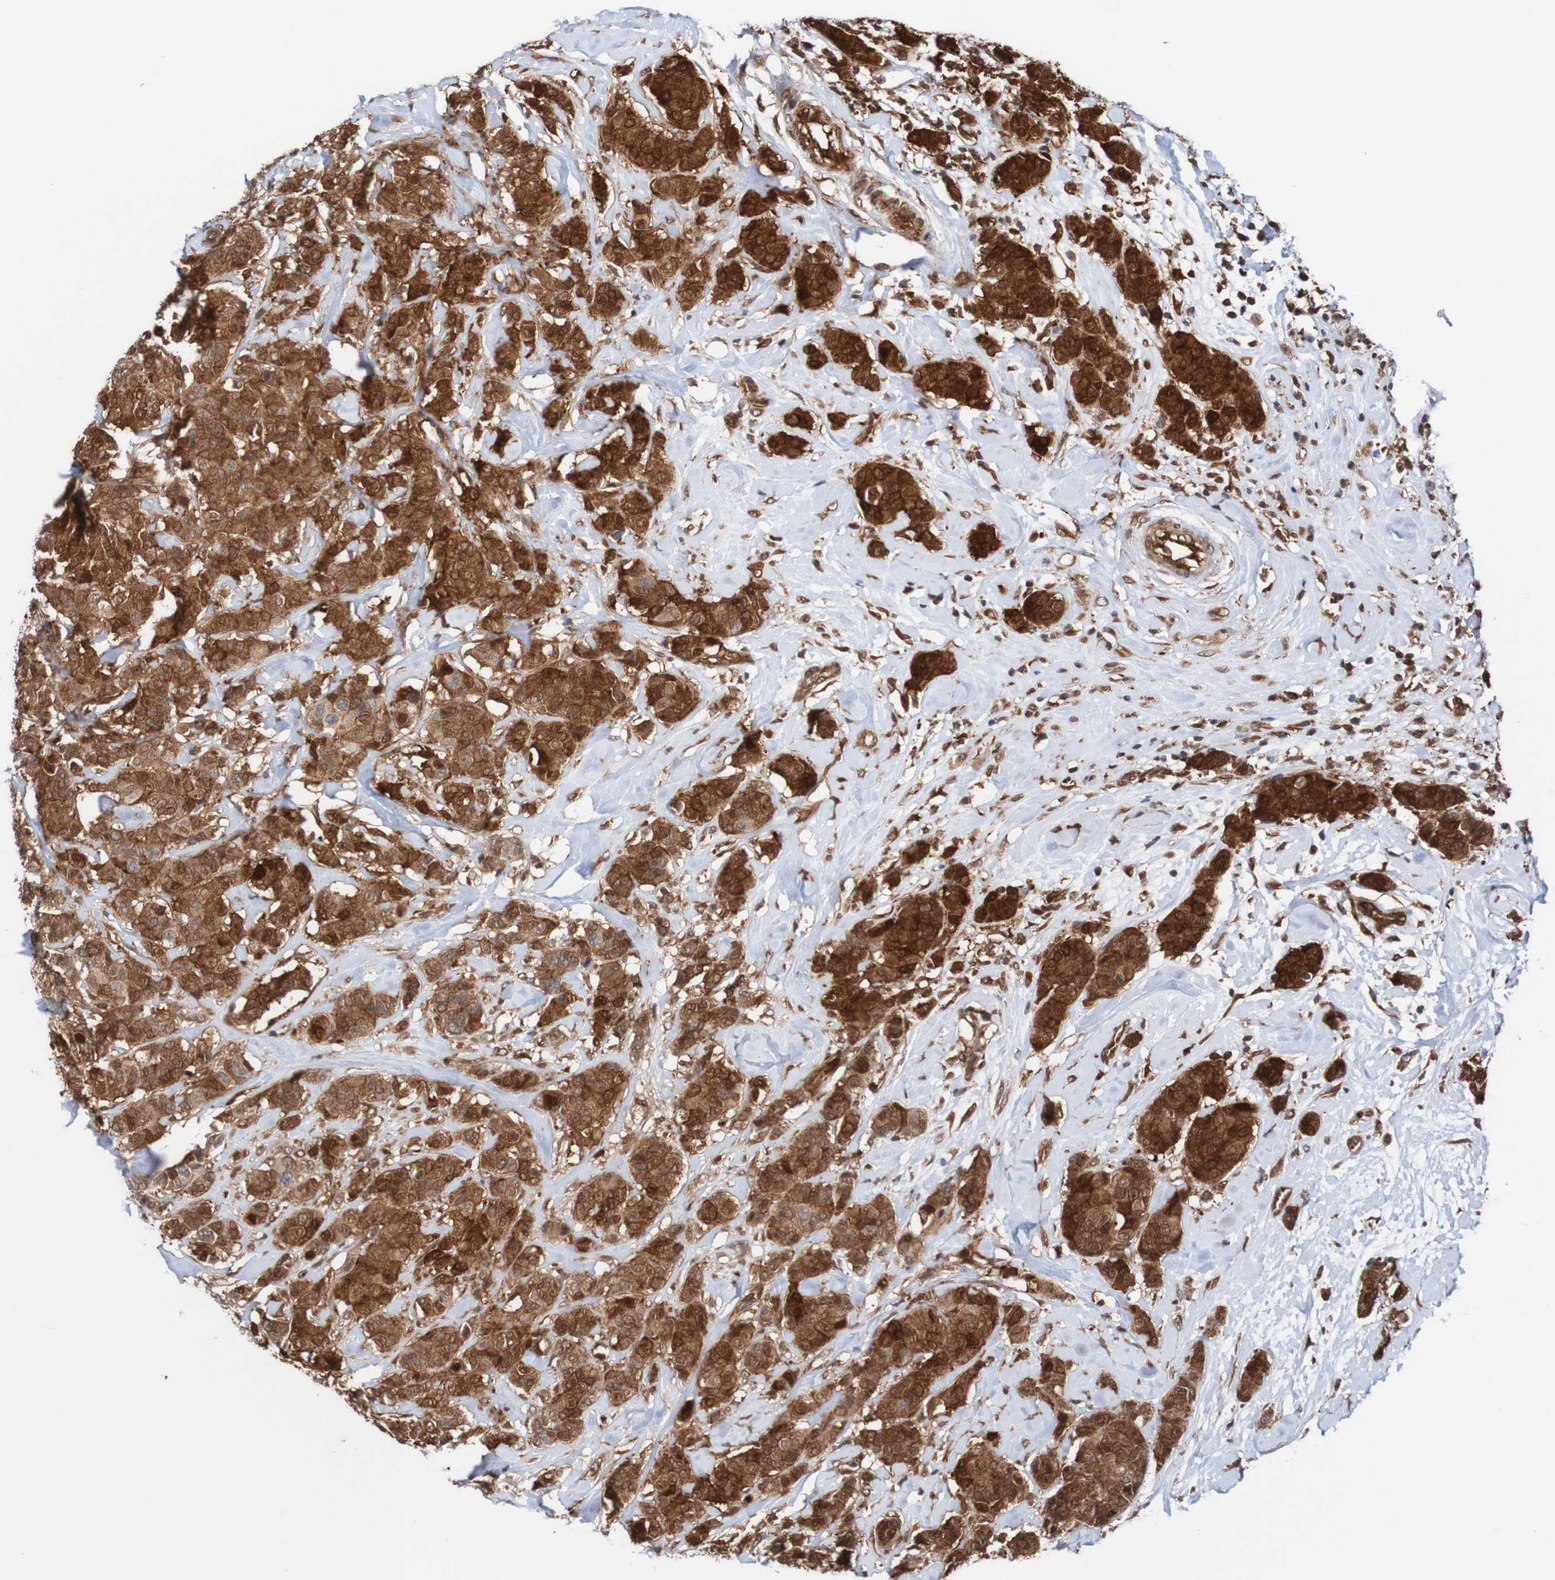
{"staining": {"intensity": "strong", "quantity": ">75%", "location": "cytoplasmic/membranous"}, "tissue": "breast cancer", "cell_type": "Tumor cells", "image_type": "cancer", "snomed": [{"axis": "morphology", "description": "Normal tissue, NOS"}, {"axis": "morphology", "description": "Duct carcinoma"}, {"axis": "topography", "description": "Breast"}], "caption": "The micrograph exhibits a brown stain indicating the presence of a protein in the cytoplasmic/membranous of tumor cells in breast intraductal carcinoma.", "gene": "RIGI", "patient": {"sex": "female", "age": 40}}